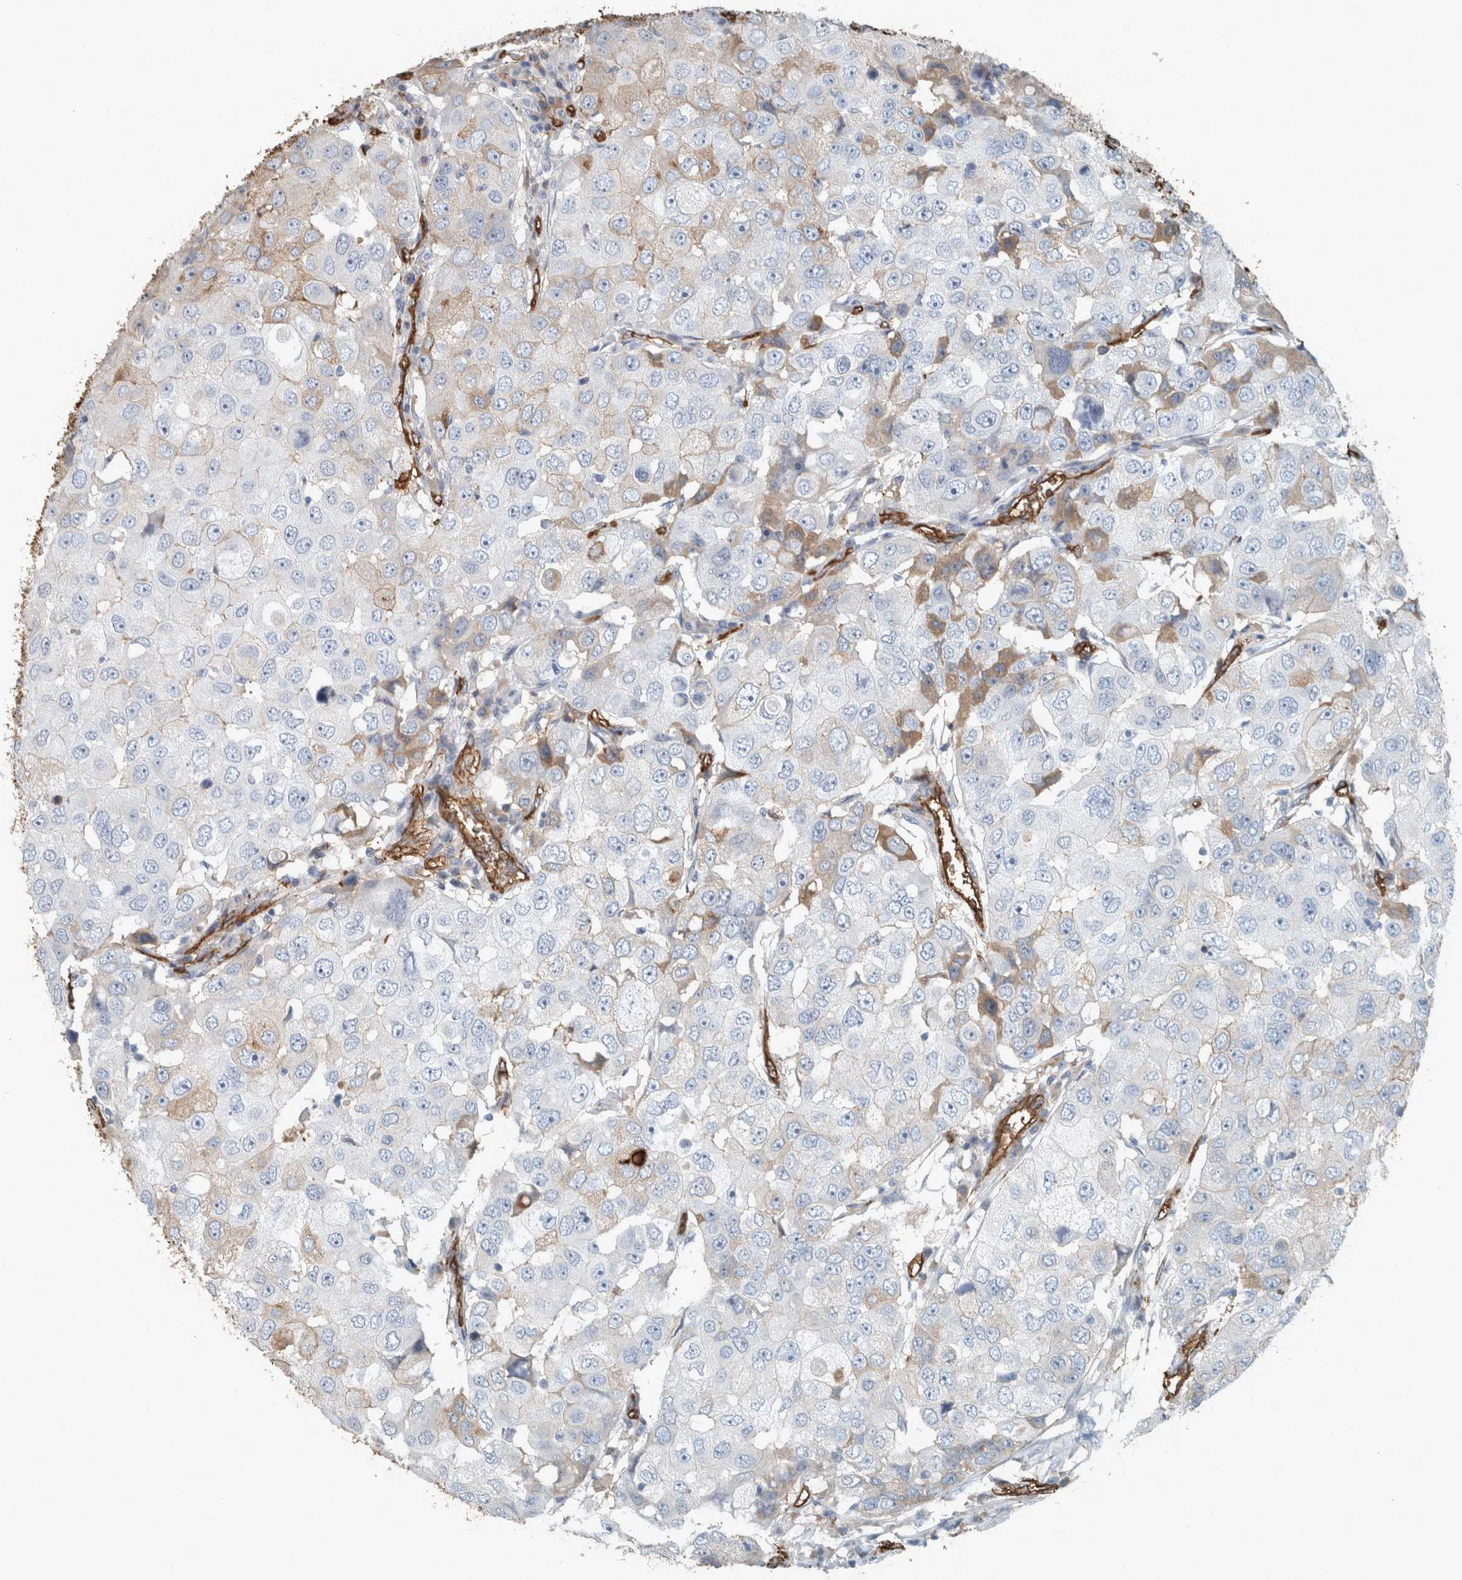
{"staining": {"intensity": "weak", "quantity": "<25%", "location": "cytoplasmic/membranous"}, "tissue": "breast cancer", "cell_type": "Tumor cells", "image_type": "cancer", "snomed": [{"axis": "morphology", "description": "Duct carcinoma"}, {"axis": "topography", "description": "Breast"}], "caption": "Tumor cells are negative for brown protein staining in breast intraductal carcinoma.", "gene": "LBP", "patient": {"sex": "female", "age": 27}}